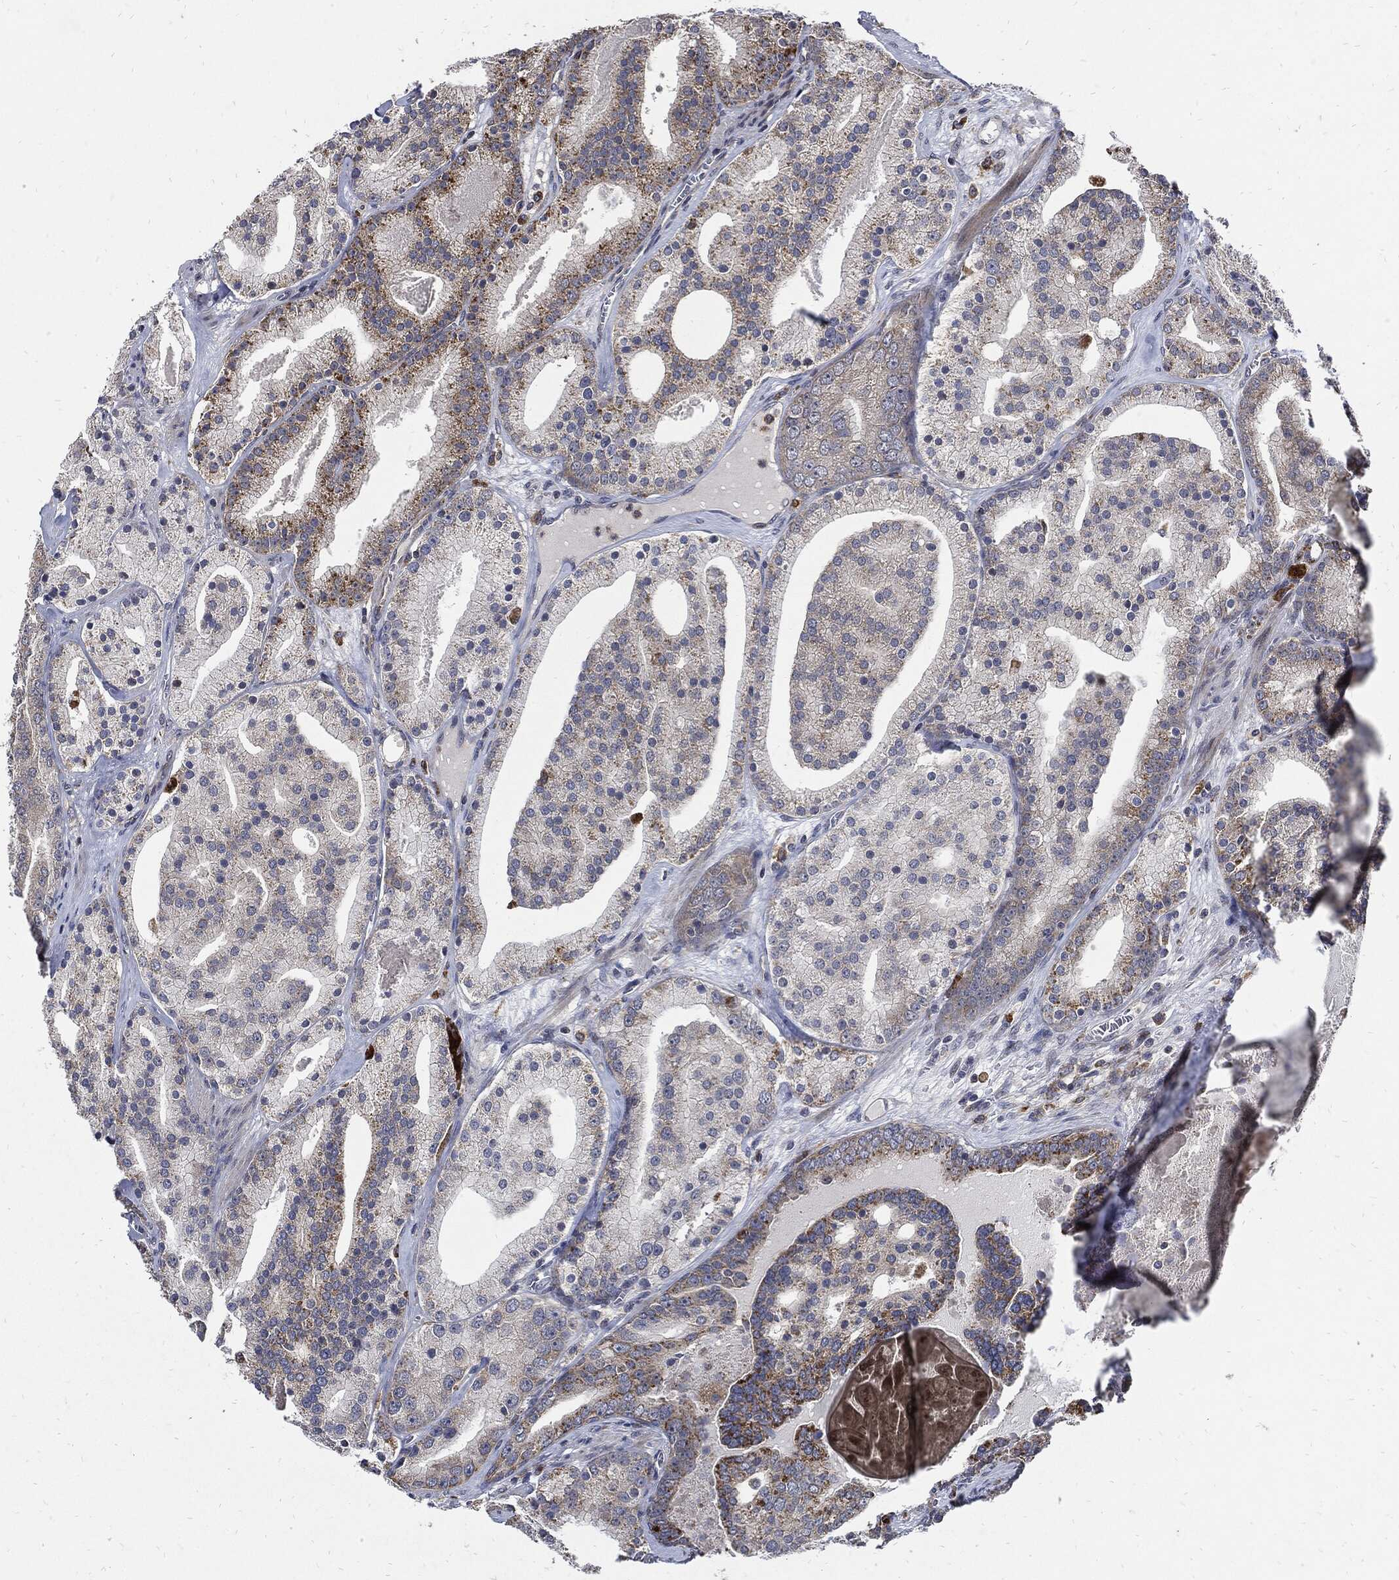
{"staining": {"intensity": "moderate", "quantity": "<25%", "location": "cytoplasmic/membranous"}, "tissue": "prostate cancer", "cell_type": "Tumor cells", "image_type": "cancer", "snomed": [{"axis": "morphology", "description": "Adenocarcinoma, NOS"}, {"axis": "topography", "description": "Prostate"}], "caption": "Immunohistochemical staining of human prostate cancer reveals low levels of moderate cytoplasmic/membranous protein staining in approximately <25% of tumor cells. (DAB IHC with brightfield microscopy, high magnification).", "gene": "SLC31A2", "patient": {"sex": "male", "age": 69}}